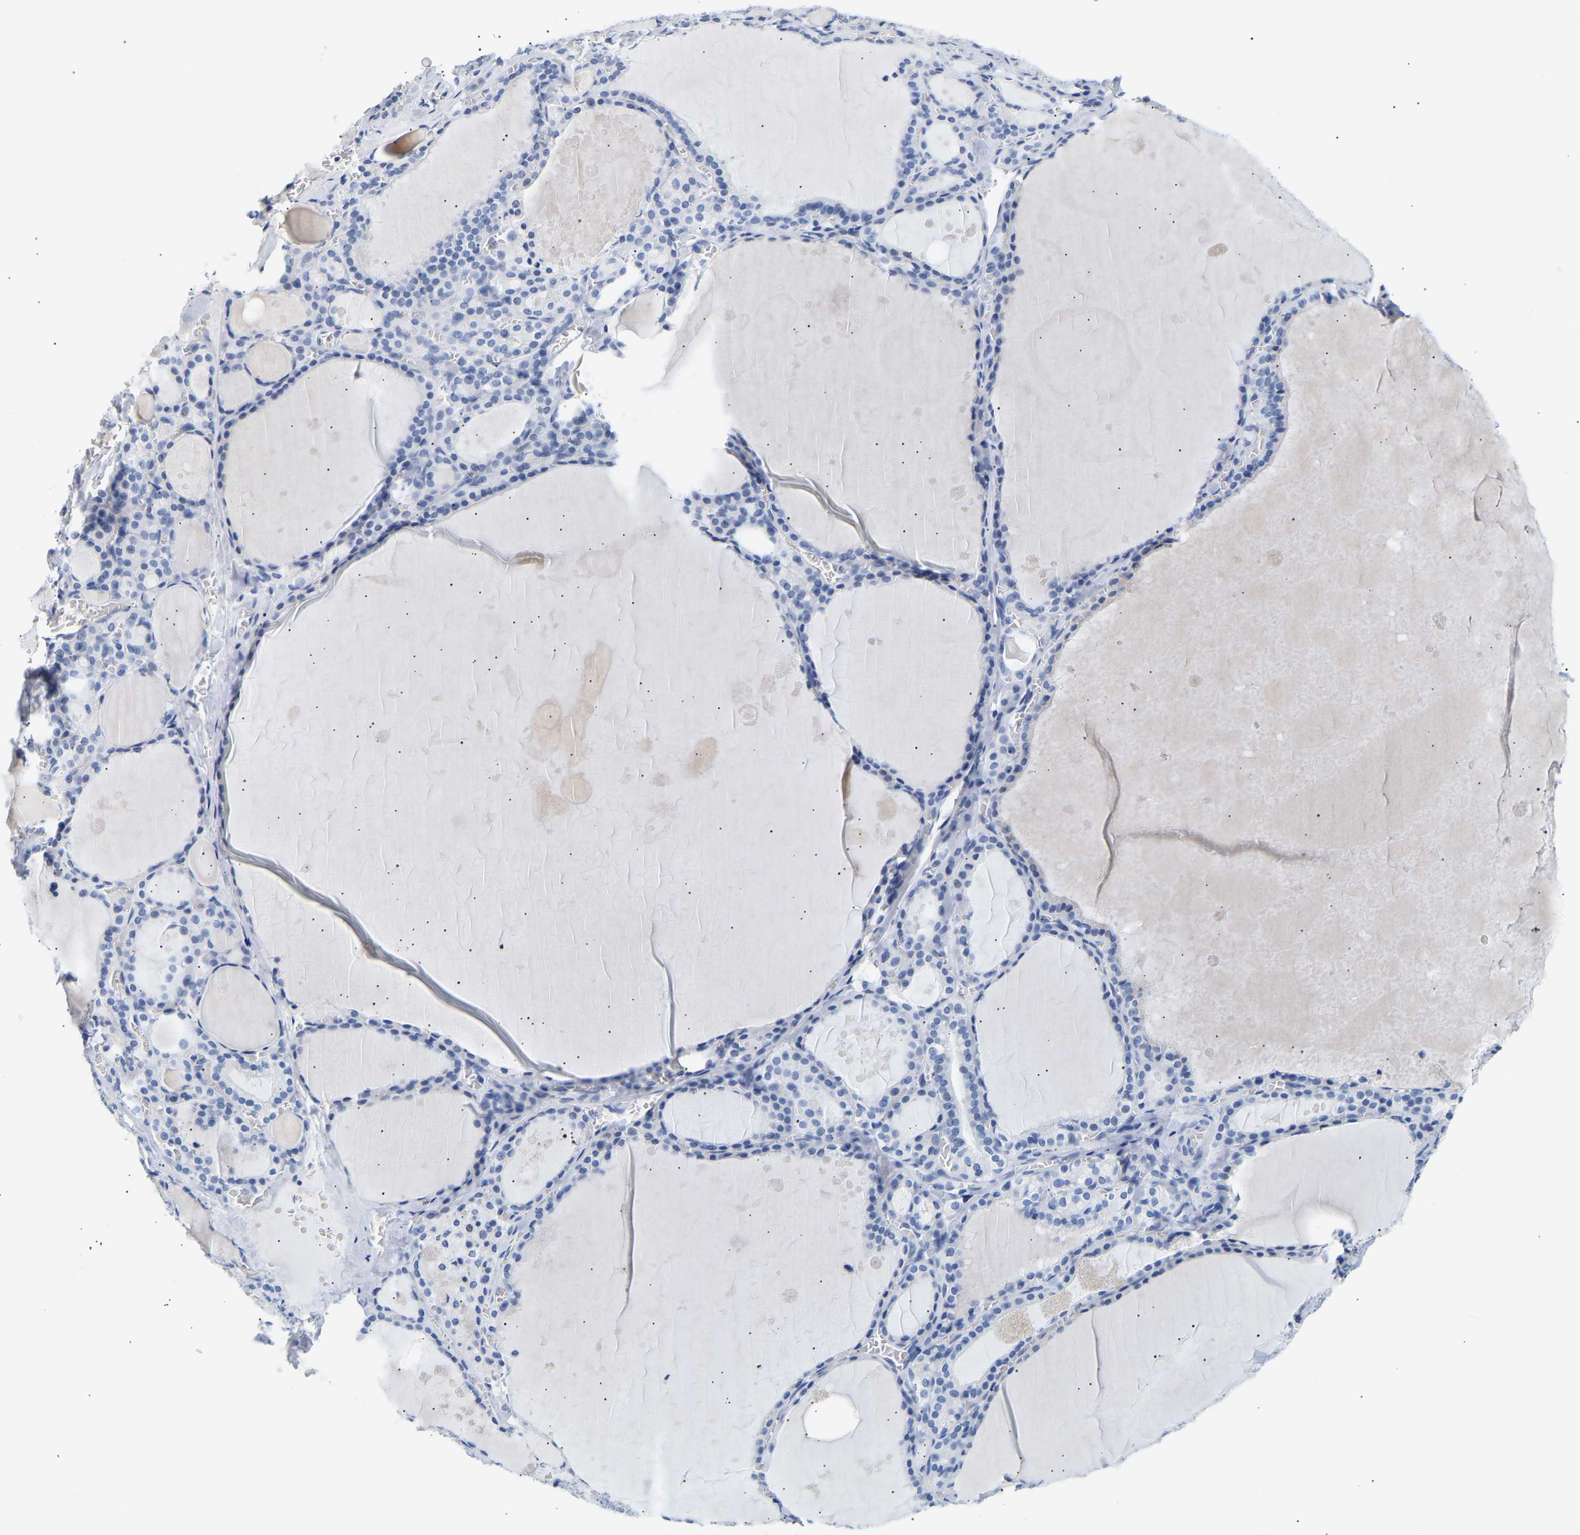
{"staining": {"intensity": "negative", "quantity": "none", "location": "none"}, "tissue": "thyroid gland", "cell_type": "Glandular cells", "image_type": "normal", "snomed": [{"axis": "morphology", "description": "Normal tissue, NOS"}, {"axis": "topography", "description": "Thyroid gland"}], "caption": "Benign thyroid gland was stained to show a protein in brown. There is no significant staining in glandular cells. (DAB (3,3'-diaminobenzidine) IHC, high magnification).", "gene": "SPINK2", "patient": {"sex": "male", "age": 56}}